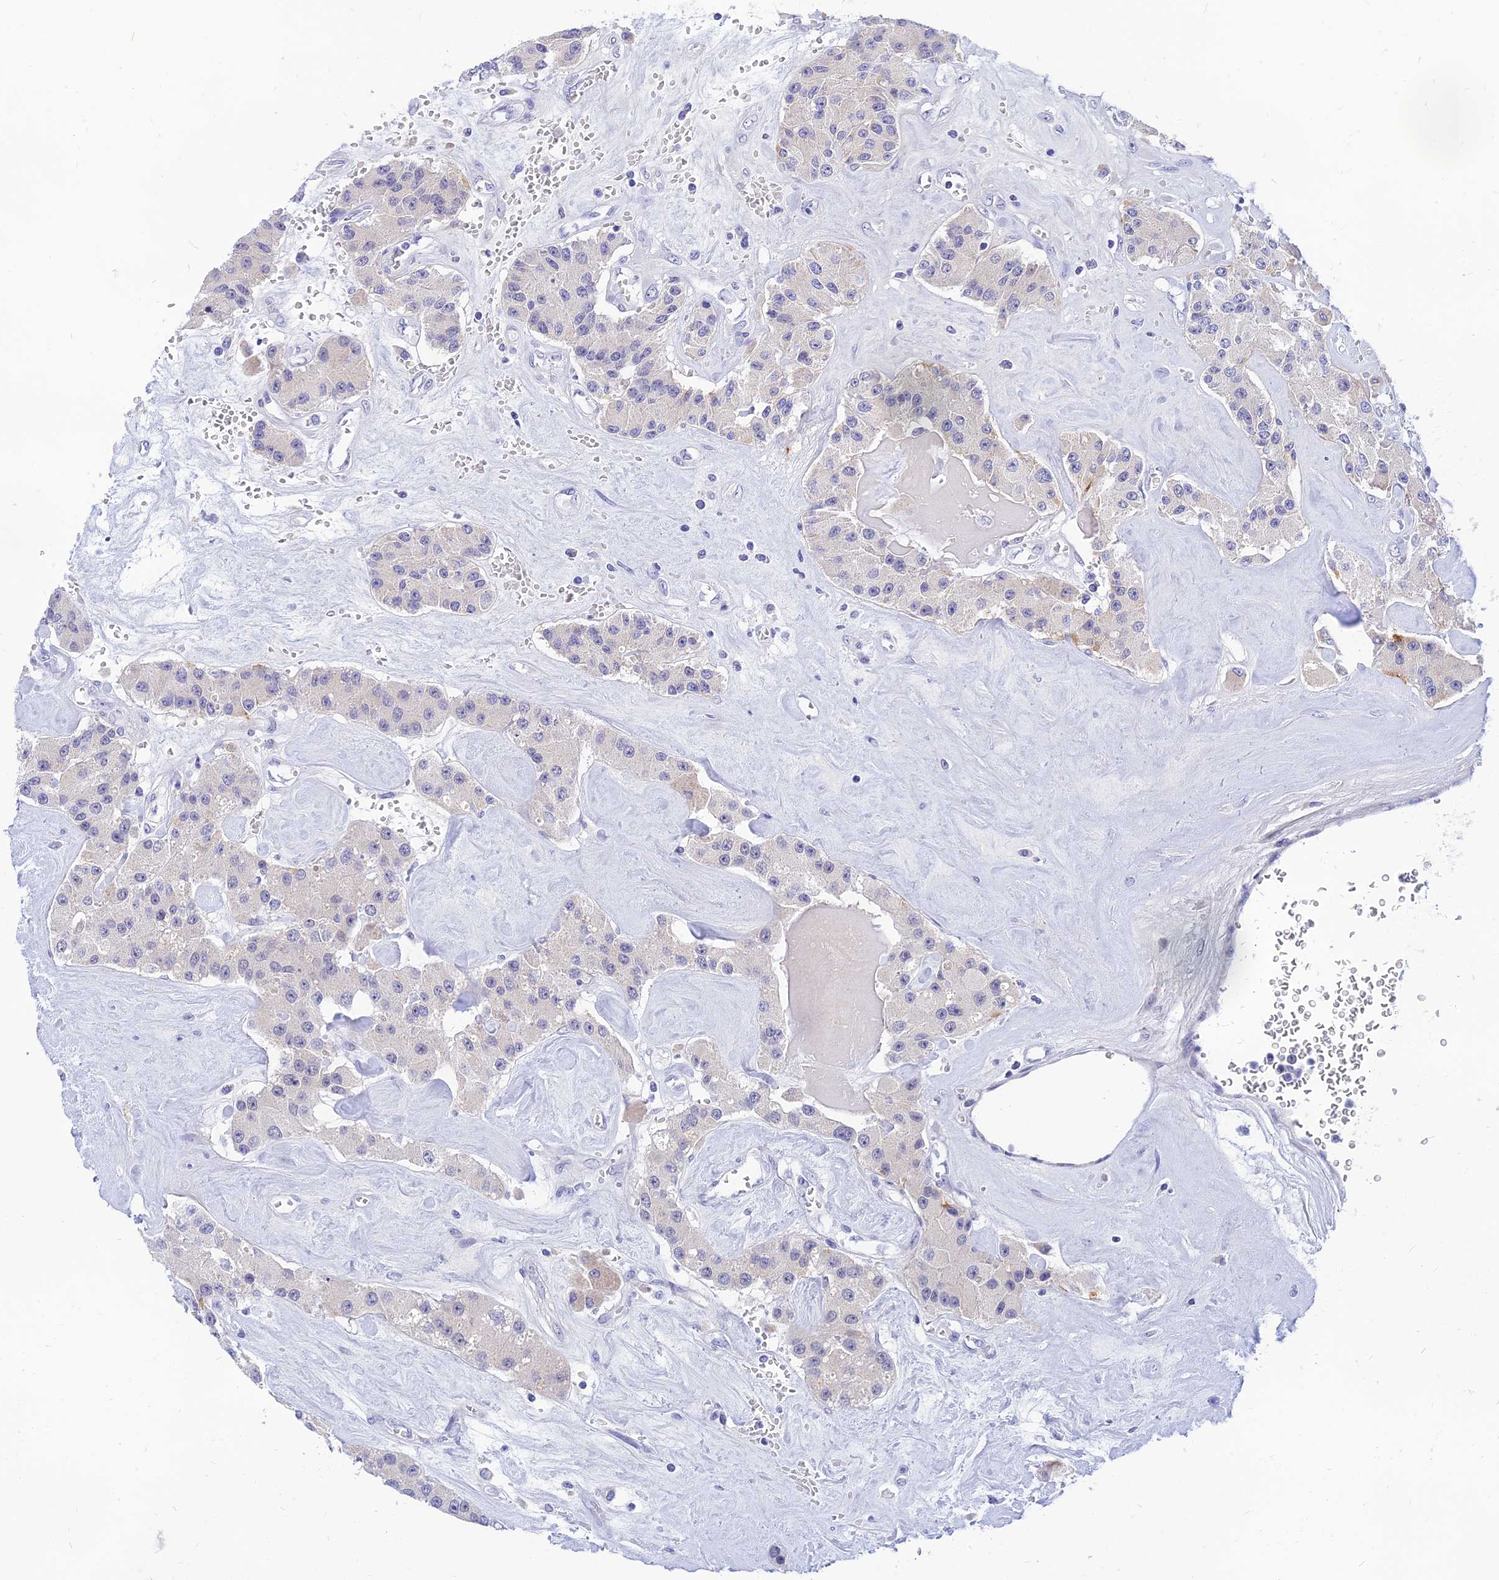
{"staining": {"intensity": "negative", "quantity": "none", "location": "none"}, "tissue": "carcinoid", "cell_type": "Tumor cells", "image_type": "cancer", "snomed": [{"axis": "morphology", "description": "Carcinoid, malignant, NOS"}, {"axis": "topography", "description": "Pancreas"}], "caption": "This photomicrograph is of carcinoid (malignant) stained with IHC to label a protein in brown with the nuclei are counter-stained blue. There is no expression in tumor cells.", "gene": "TMEM161B", "patient": {"sex": "male", "age": 41}}